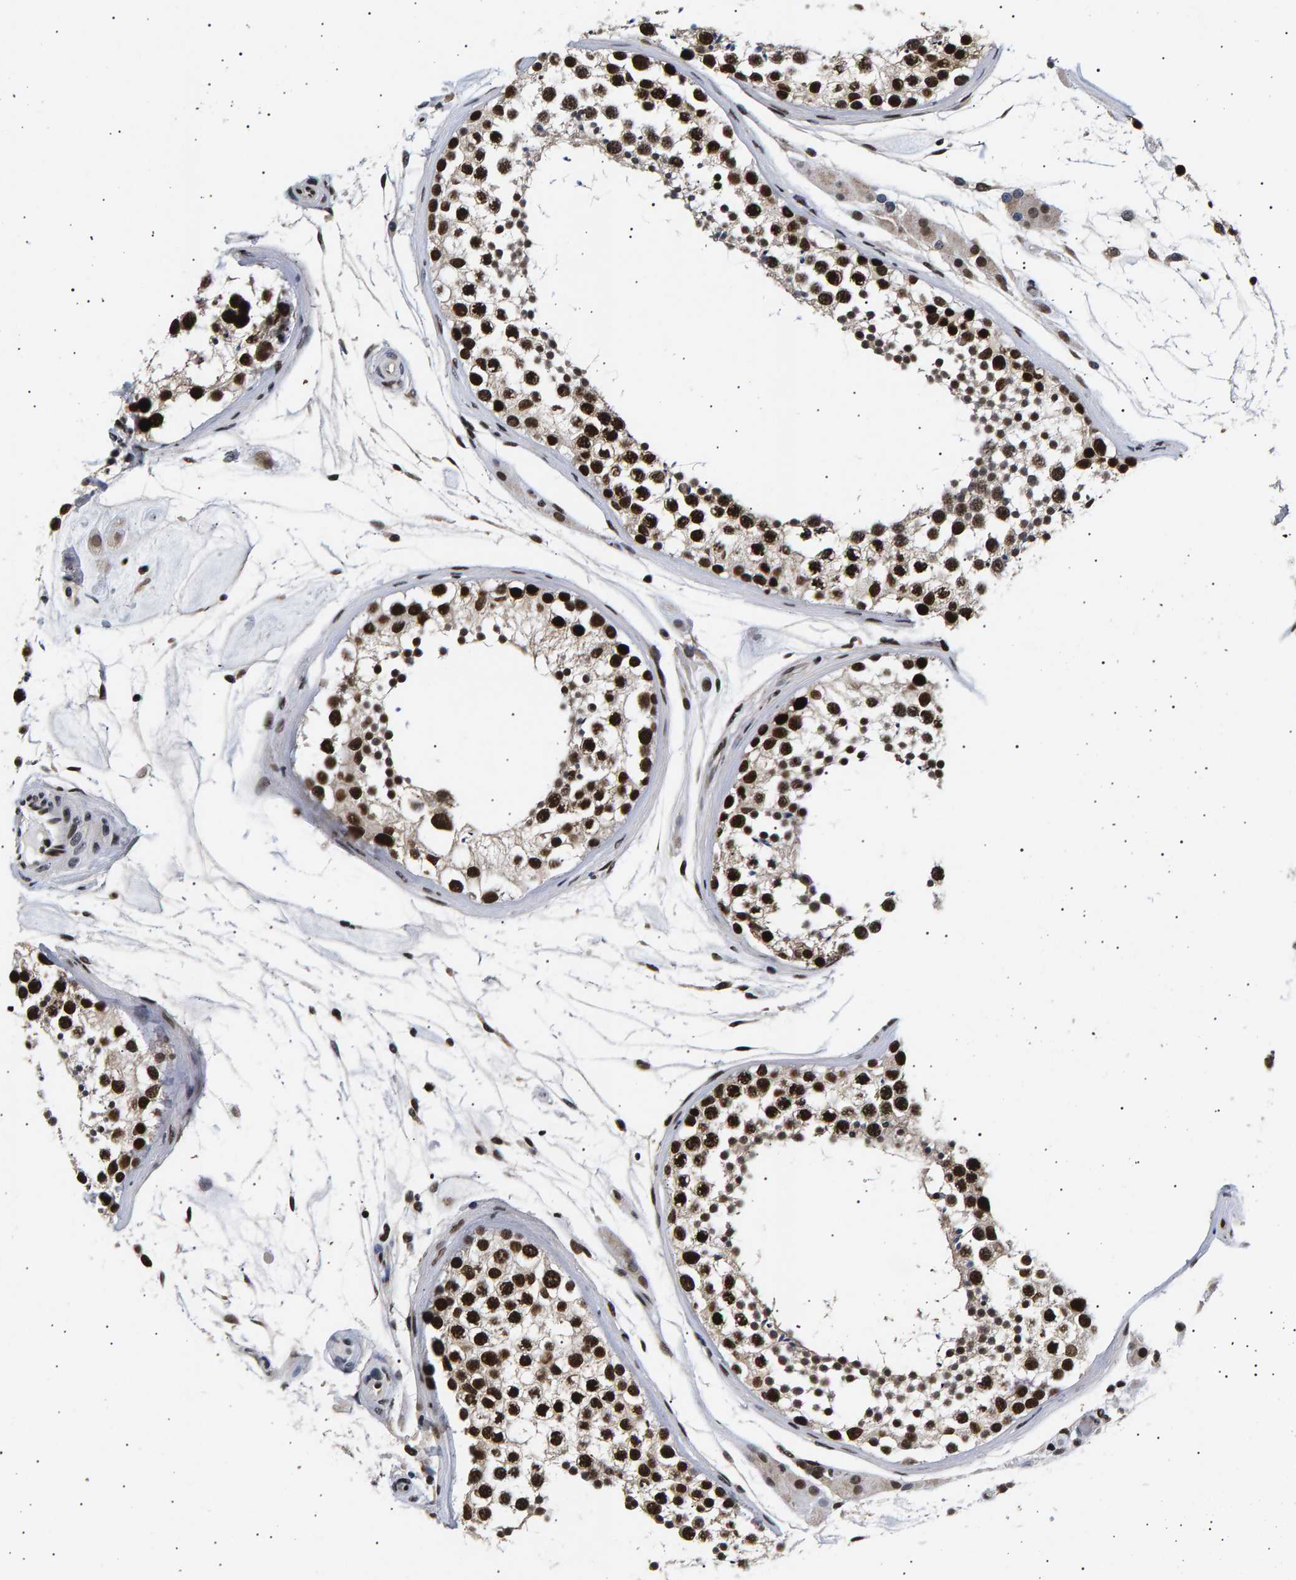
{"staining": {"intensity": "strong", "quantity": ">75%", "location": "nuclear"}, "tissue": "testis", "cell_type": "Cells in seminiferous ducts", "image_type": "normal", "snomed": [{"axis": "morphology", "description": "Normal tissue, NOS"}, {"axis": "topography", "description": "Testis"}], "caption": "Brown immunohistochemical staining in unremarkable testis exhibits strong nuclear expression in approximately >75% of cells in seminiferous ducts.", "gene": "ANKRD40", "patient": {"sex": "male", "age": 46}}